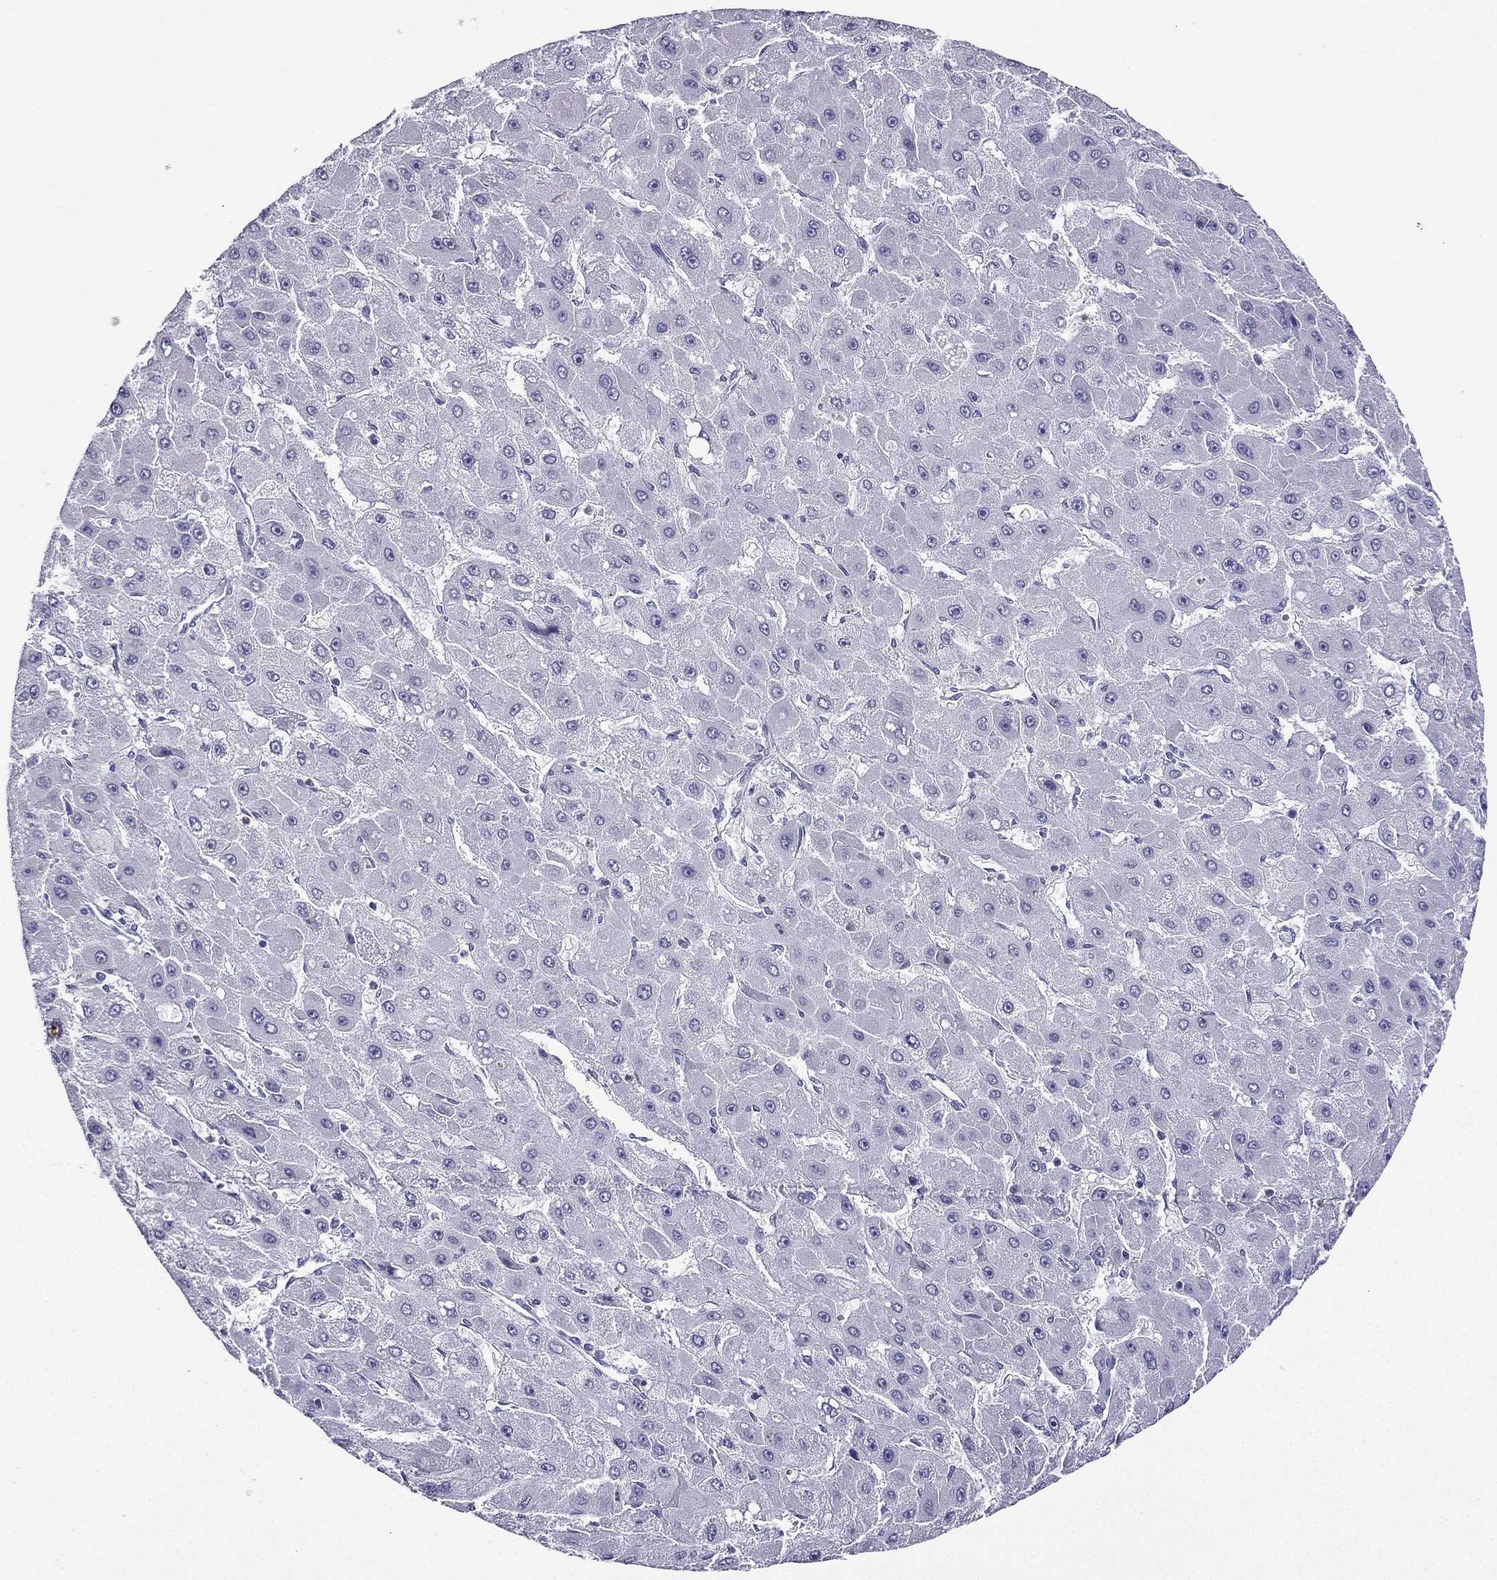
{"staining": {"intensity": "negative", "quantity": "none", "location": "none"}, "tissue": "liver cancer", "cell_type": "Tumor cells", "image_type": "cancer", "snomed": [{"axis": "morphology", "description": "Carcinoma, Hepatocellular, NOS"}, {"axis": "topography", "description": "Liver"}], "caption": "Protein analysis of hepatocellular carcinoma (liver) shows no significant positivity in tumor cells.", "gene": "KCNJ10", "patient": {"sex": "female", "age": 25}}